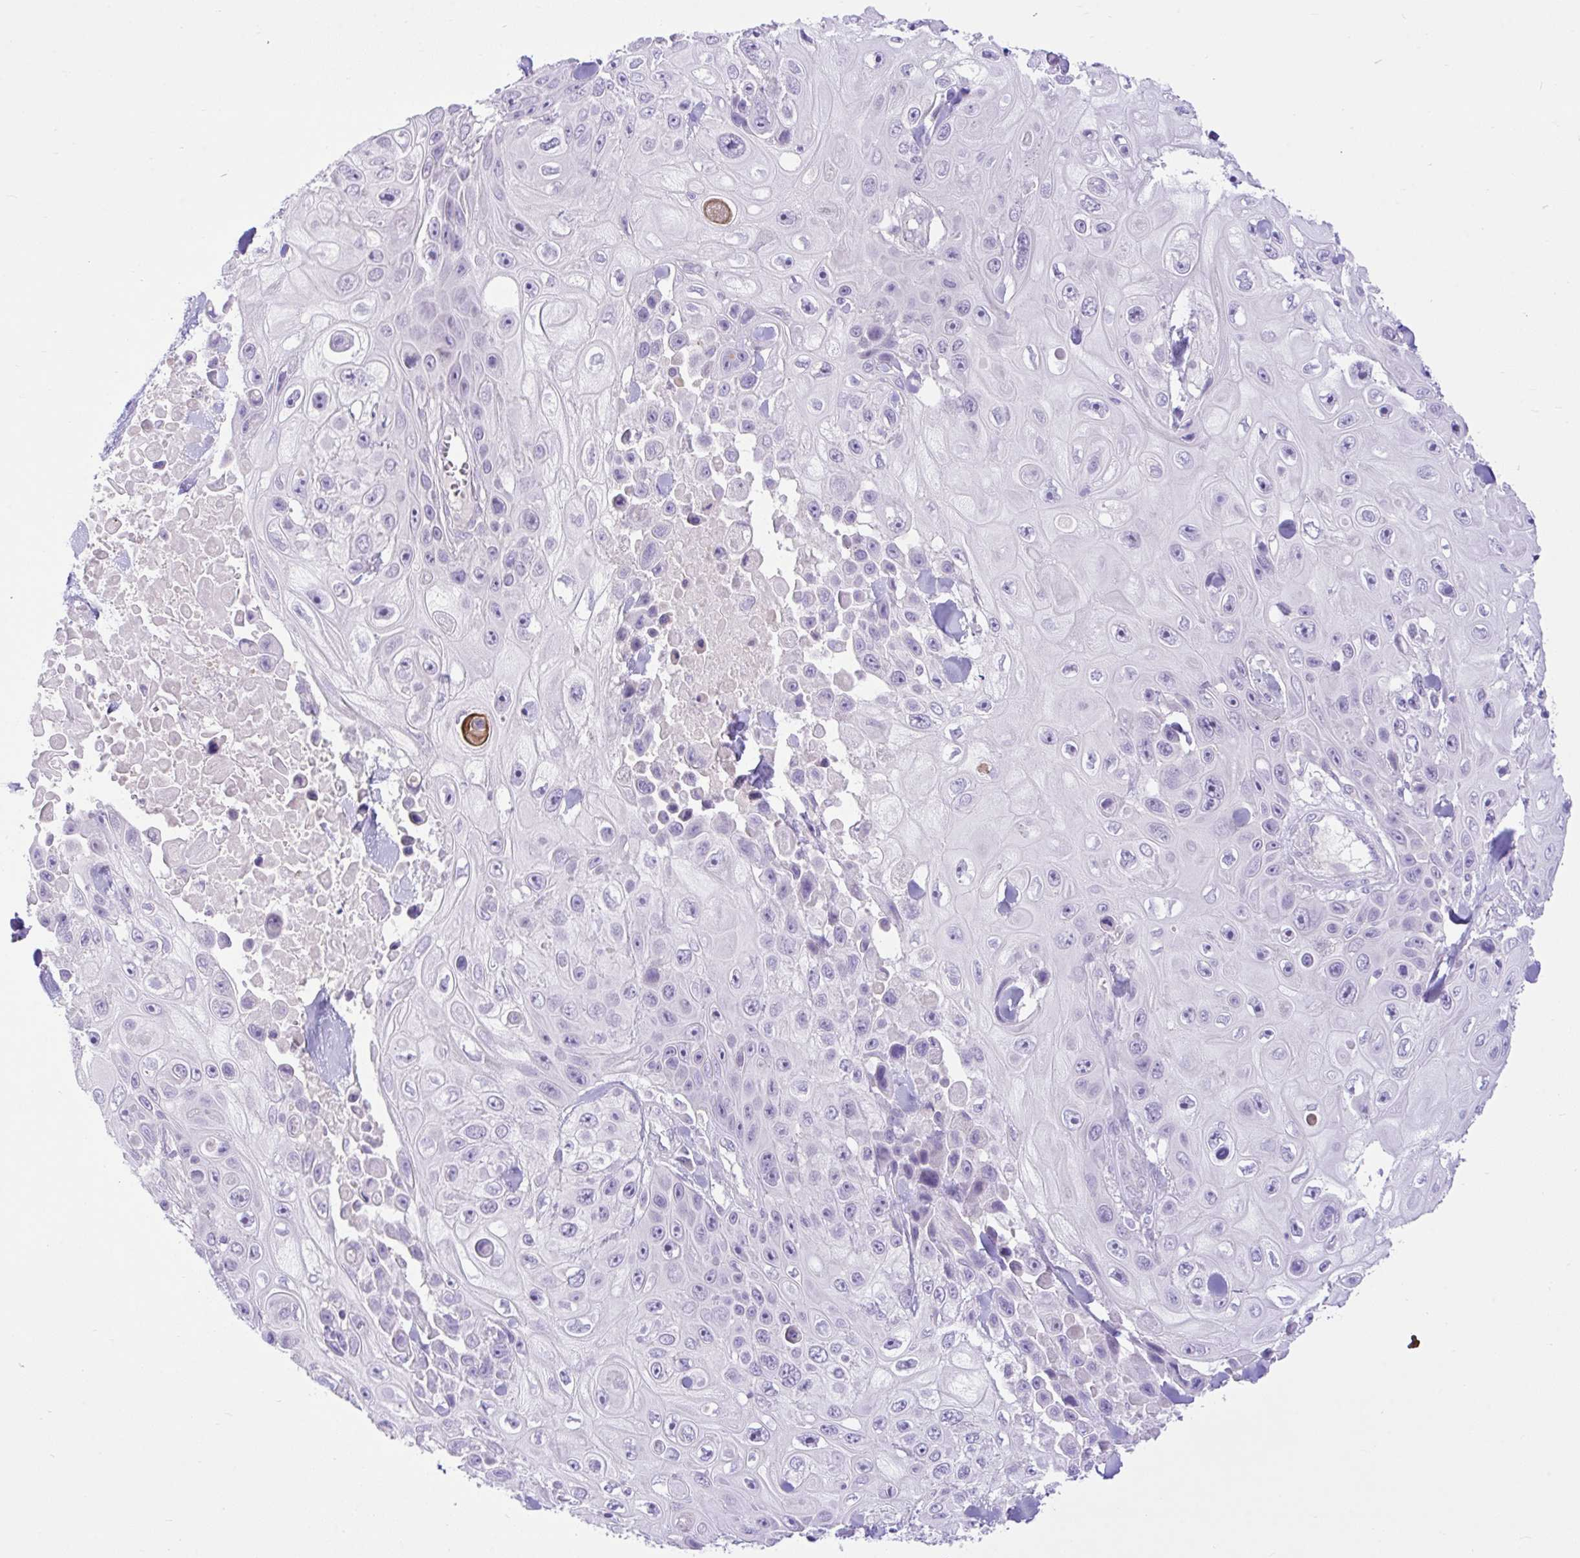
{"staining": {"intensity": "negative", "quantity": "none", "location": "none"}, "tissue": "skin cancer", "cell_type": "Tumor cells", "image_type": "cancer", "snomed": [{"axis": "morphology", "description": "Squamous cell carcinoma, NOS"}, {"axis": "topography", "description": "Skin"}], "caption": "Protein analysis of skin squamous cell carcinoma displays no significant positivity in tumor cells.", "gene": "ZNF101", "patient": {"sex": "male", "age": 82}}